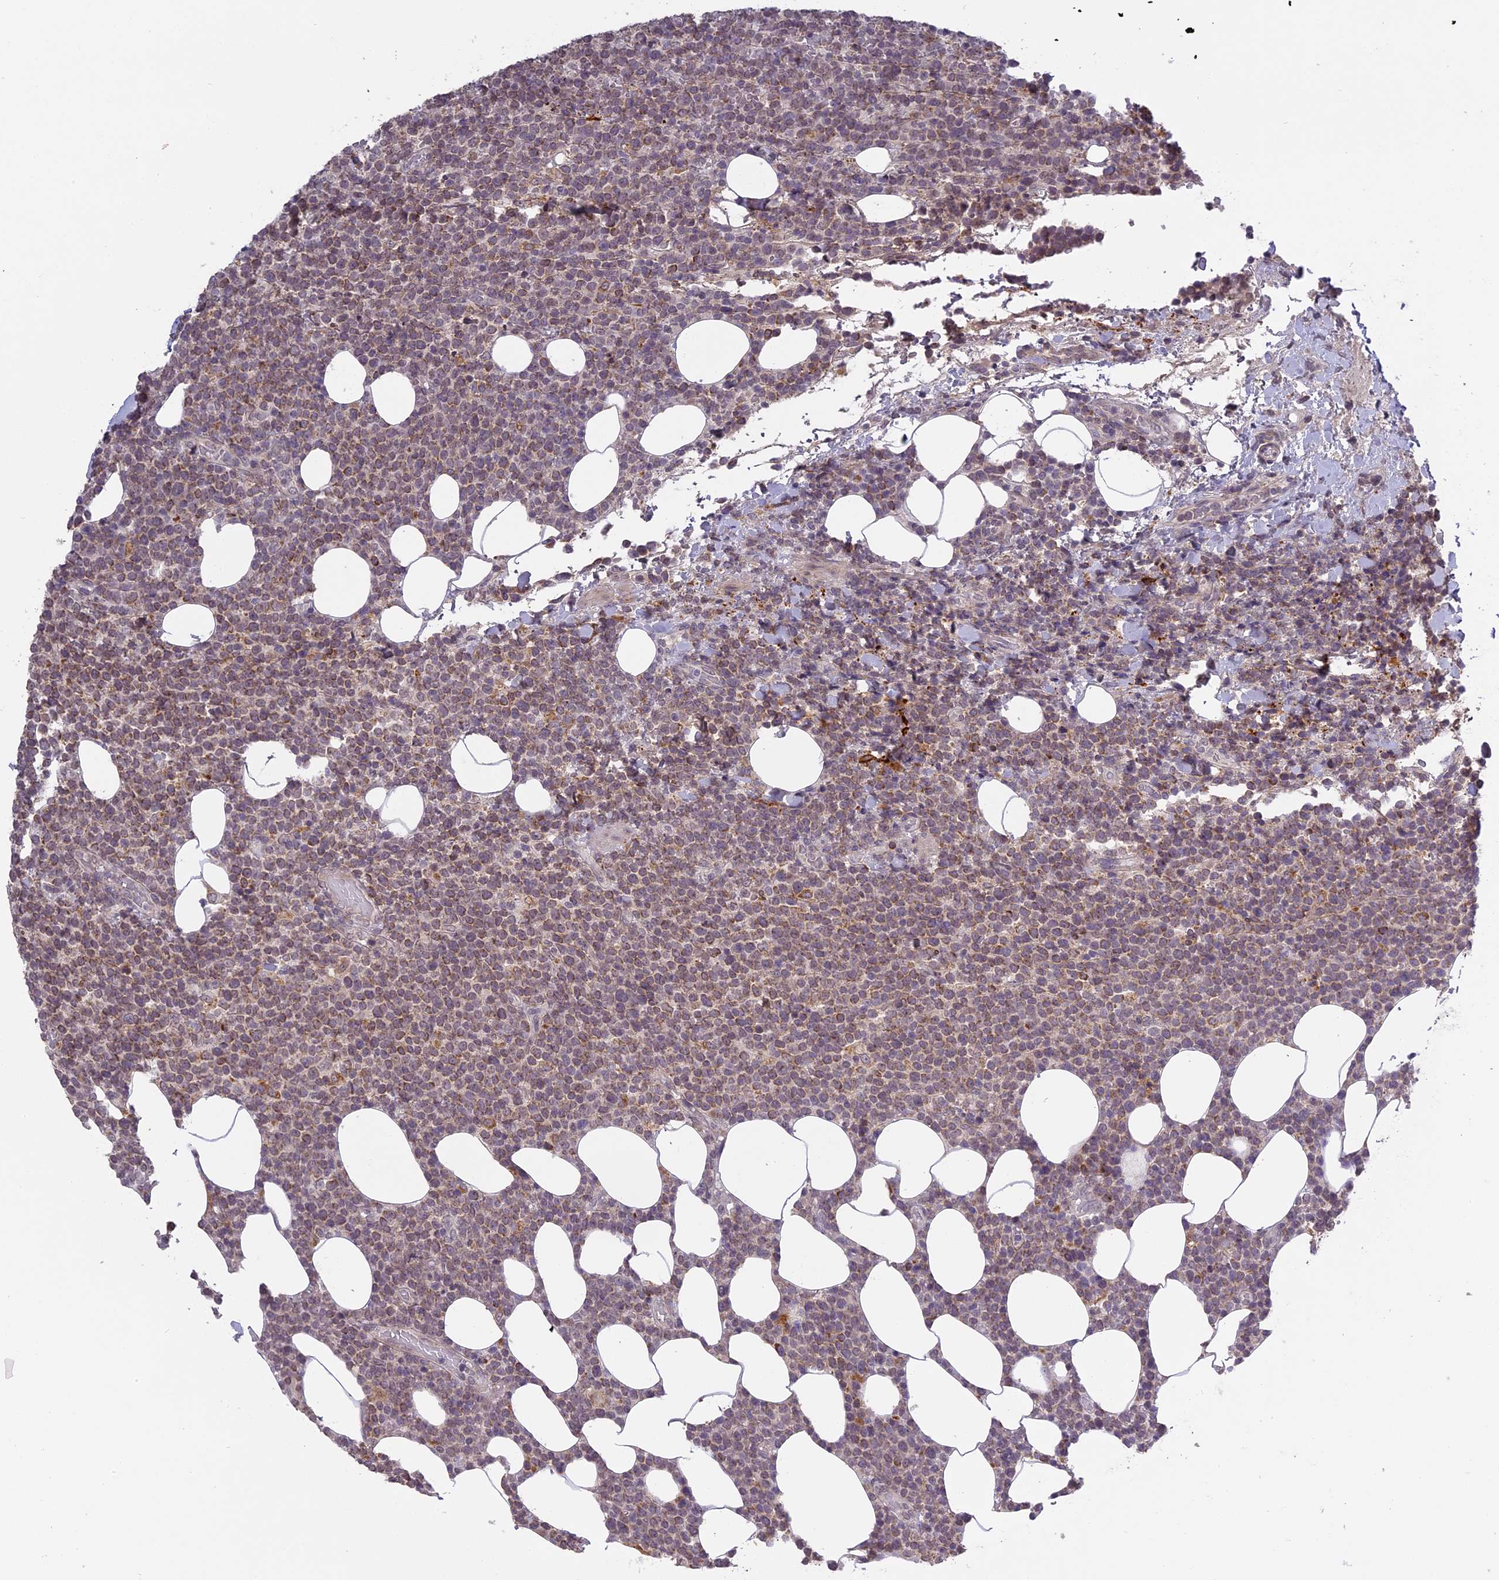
{"staining": {"intensity": "moderate", "quantity": ">75%", "location": "cytoplasmic/membranous"}, "tissue": "lymphoma", "cell_type": "Tumor cells", "image_type": "cancer", "snomed": [{"axis": "morphology", "description": "Malignant lymphoma, non-Hodgkin's type, High grade"}, {"axis": "topography", "description": "Lymph node"}], "caption": "Immunohistochemical staining of human high-grade malignant lymphoma, non-Hodgkin's type exhibits moderate cytoplasmic/membranous protein expression in about >75% of tumor cells.", "gene": "ERG28", "patient": {"sex": "male", "age": 61}}